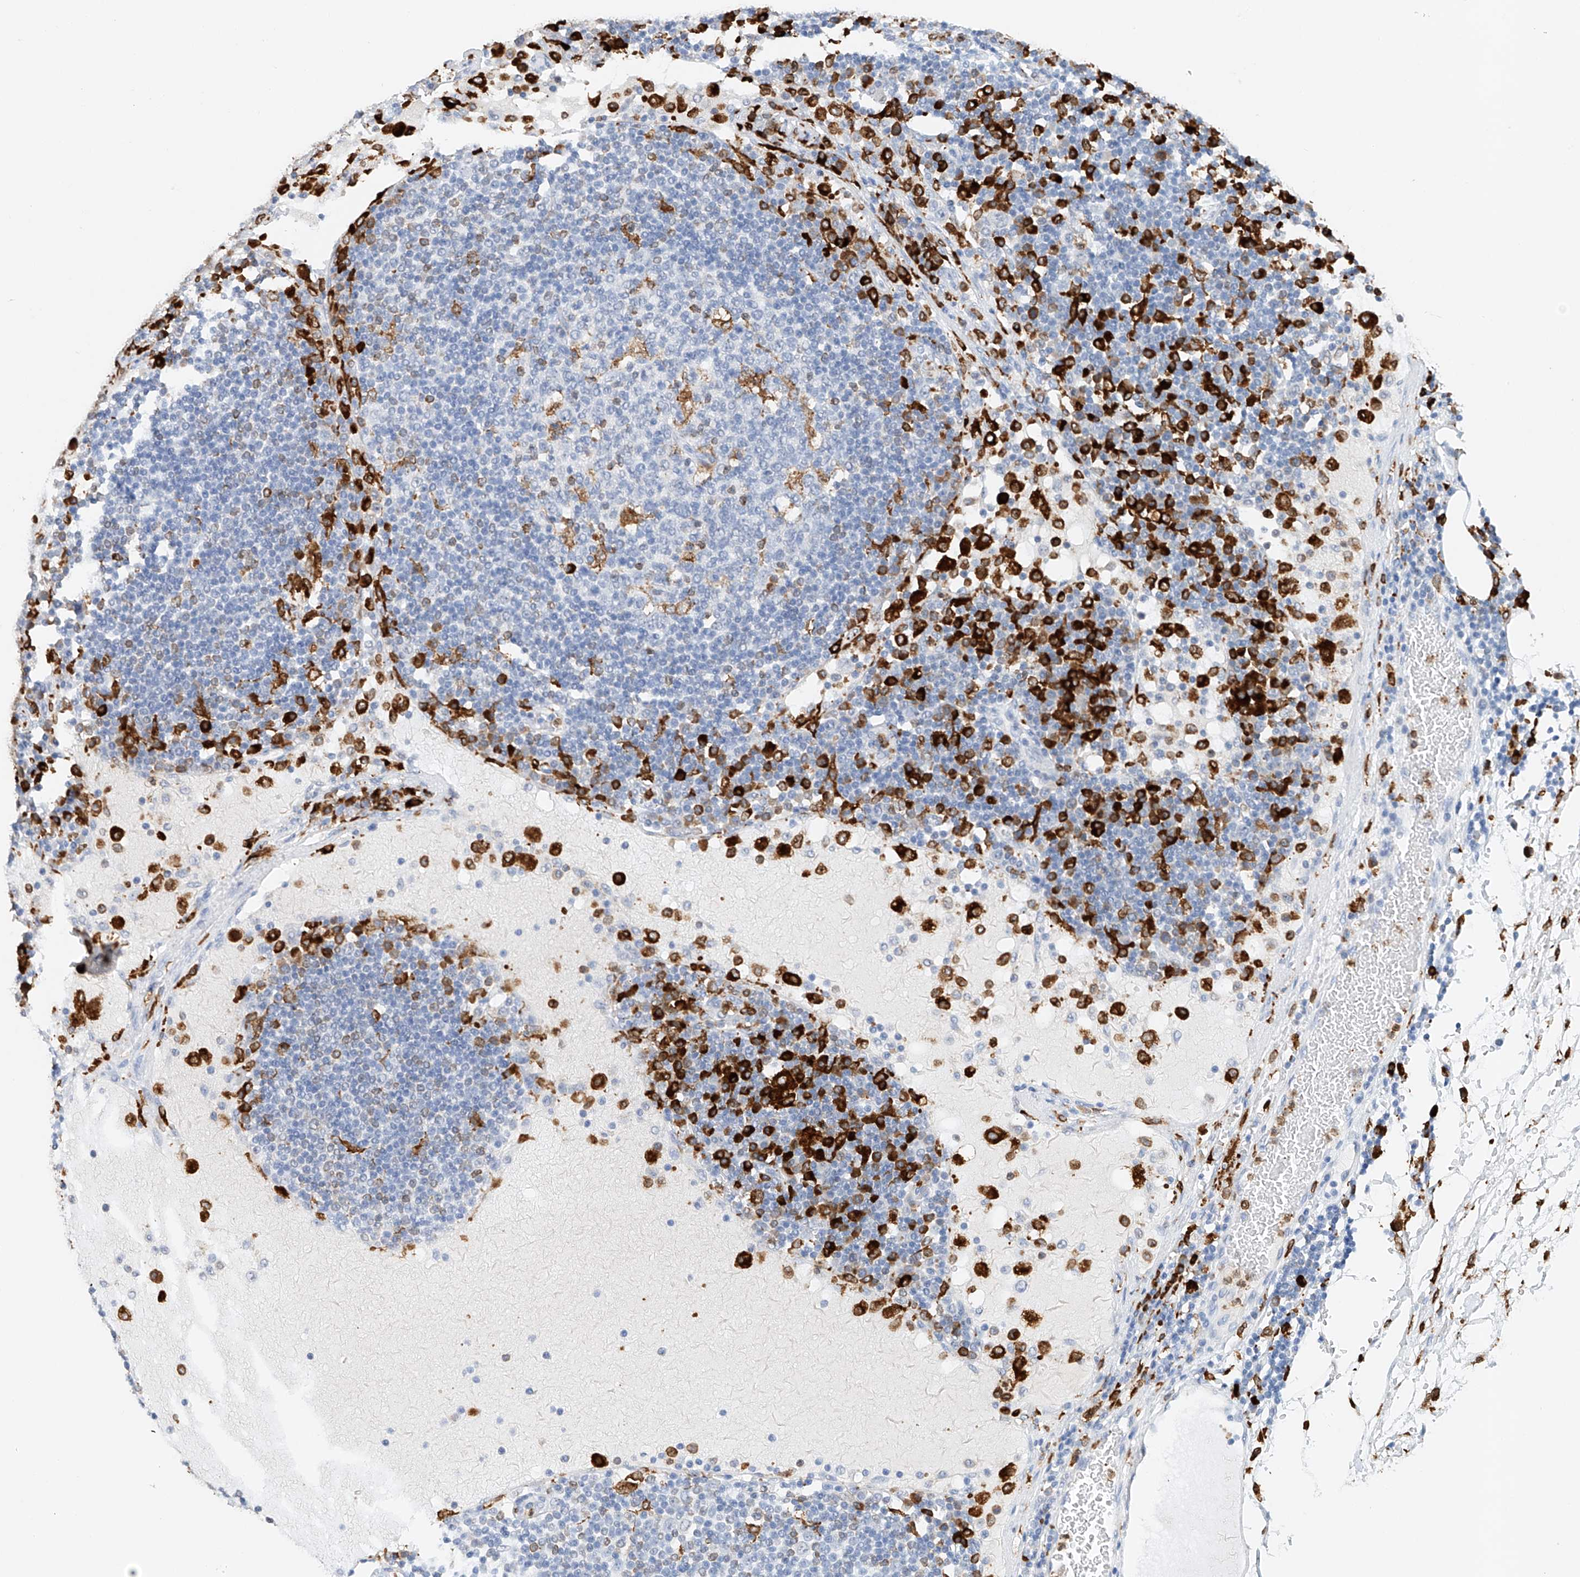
{"staining": {"intensity": "moderate", "quantity": "<25%", "location": "cytoplasmic/membranous"}, "tissue": "lymph node", "cell_type": "Germinal center cells", "image_type": "normal", "snomed": [{"axis": "morphology", "description": "Normal tissue, NOS"}, {"axis": "topography", "description": "Lymph node"}], "caption": "Protein staining displays moderate cytoplasmic/membranous expression in about <25% of germinal center cells in unremarkable lymph node.", "gene": "TBXAS1", "patient": {"sex": "female", "age": 53}}